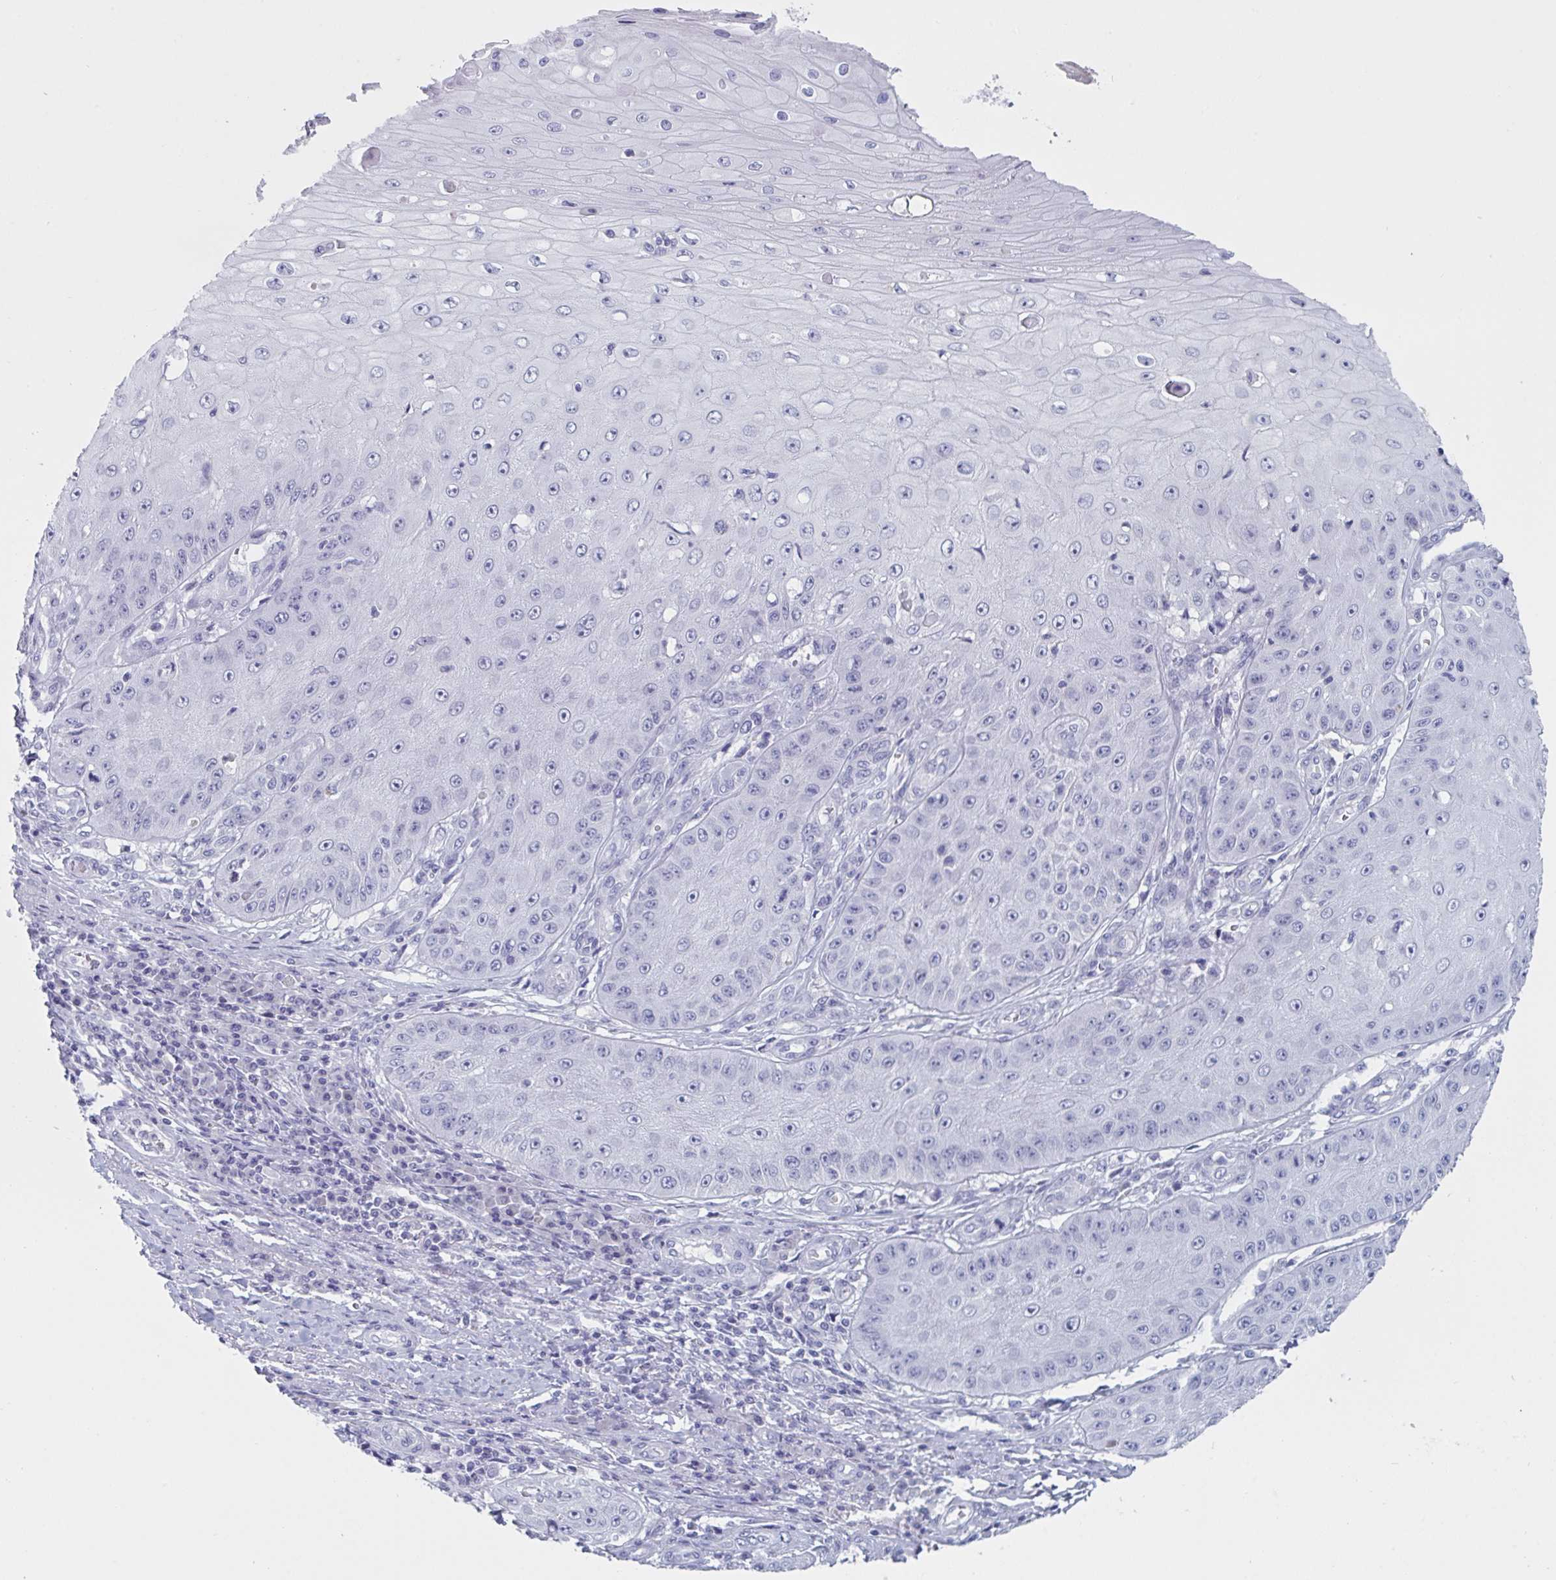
{"staining": {"intensity": "negative", "quantity": "none", "location": "none"}, "tissue": "skin cancer", "cell_type": "Tumor cells", "image_type": "cancer", "snomed": [{"axis": "morphology", "description": "Squamous cell carcinoma, NOS"}, {"axis": "topography", "description": "Skin"}], "caption": "Immunohistochemistry (IHC) photomicrograph of neoplastic tissue: human skin squamous cell carcinoma stained with DAB exhibits no significant protein positivity in tumor cells.", "gene": "NDUFC2", "patient": {"sex": "male", "age": 70}}